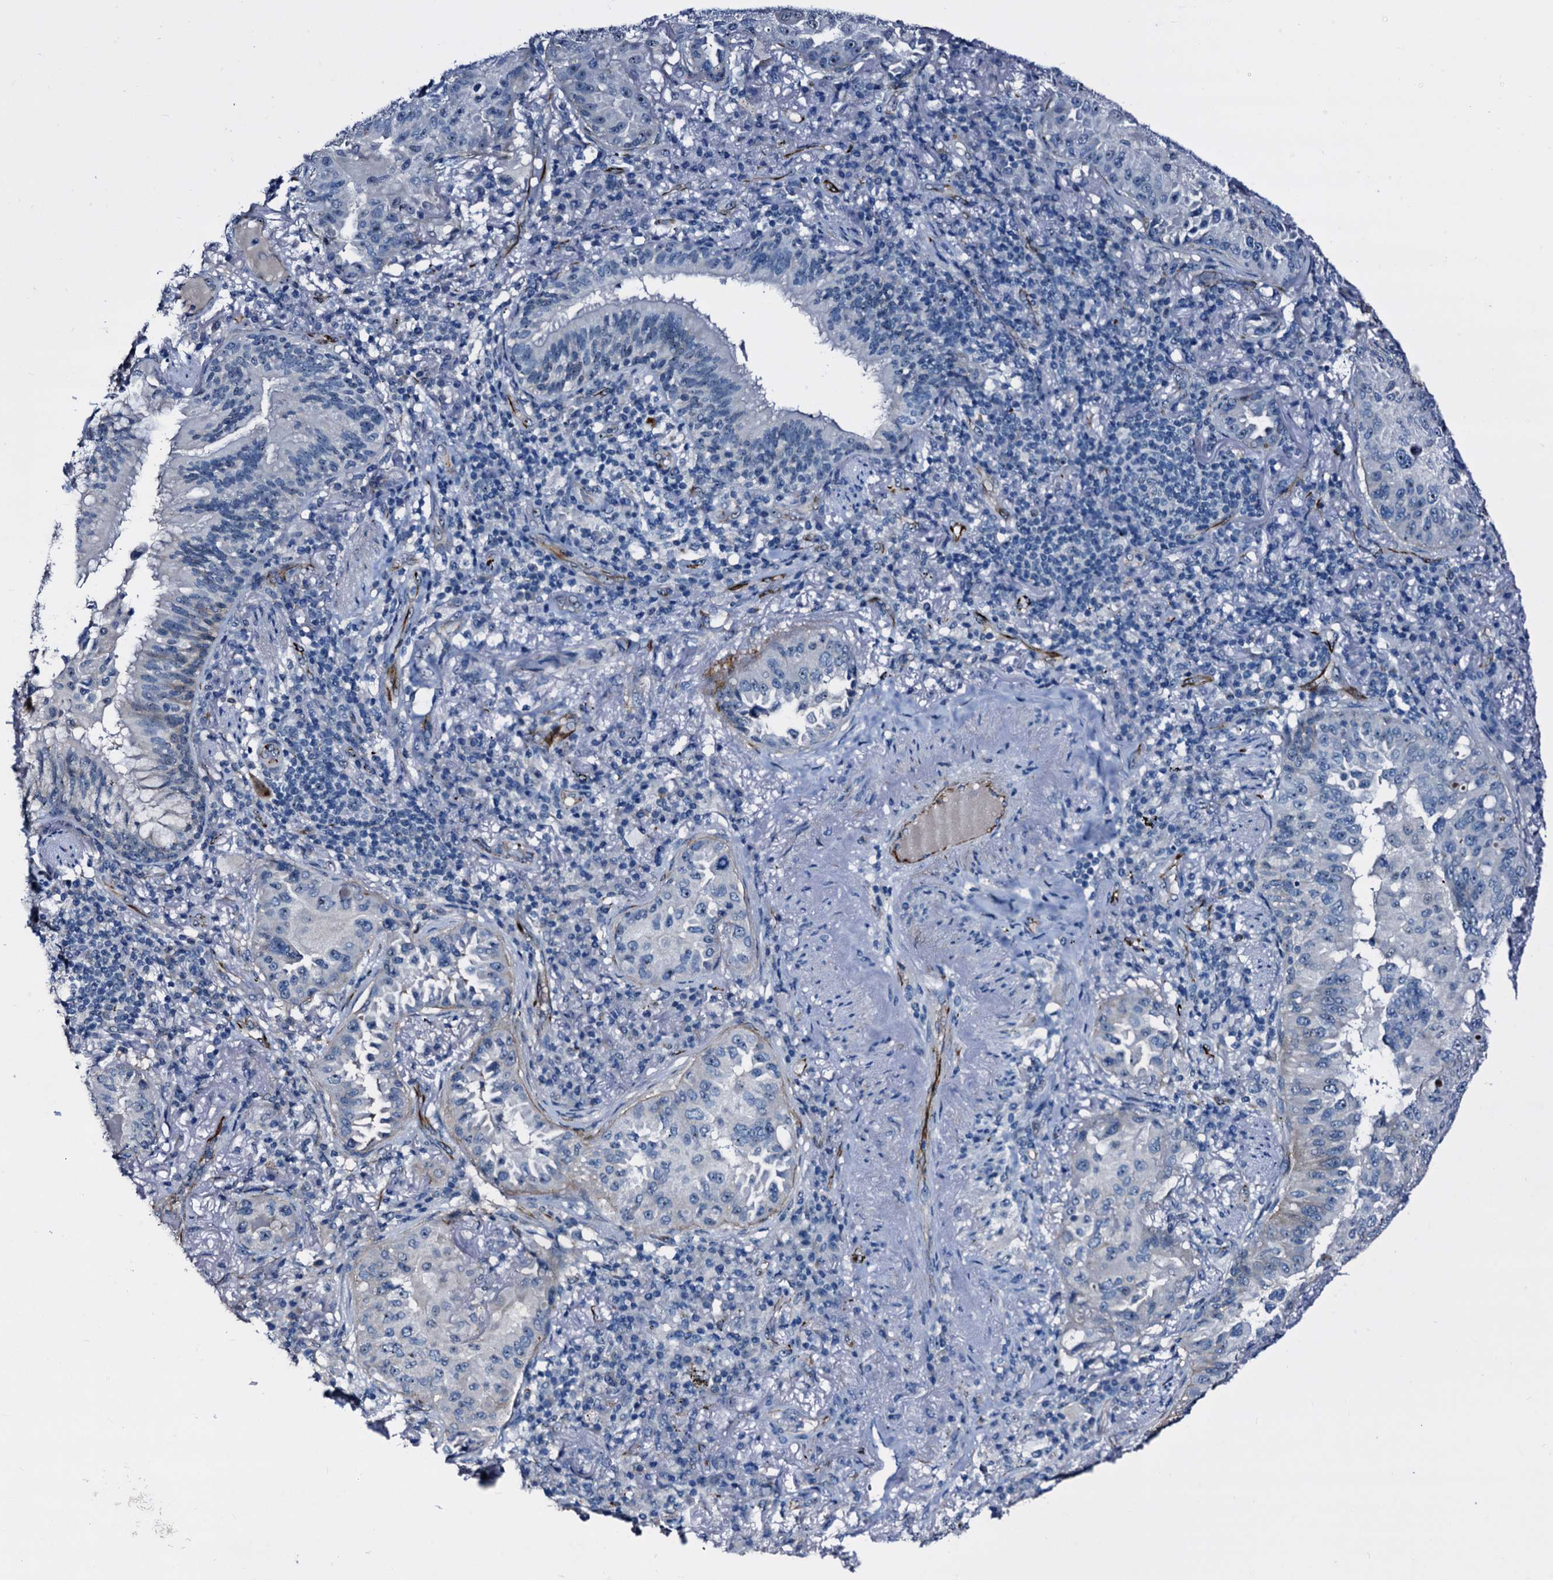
{"staining": {"intensity": "negative", "quantity": "none", "location": "none"}, "tissue": "lung cancer", "cell_type": "Tumor cells", "image_type": "cancer", "snomed": [{"axis": "morphology", "description": "Adenocarcinoma, NOS"}, {"axis": "topography", "description": "Lung"}], "caption": "The image demonstrates no significant expression in tumor cells of adenocarcinoma (lung). Nuclei are stained in blue.", "gene": "EMG1", "patient": {"sex": "female", "age": 69}}